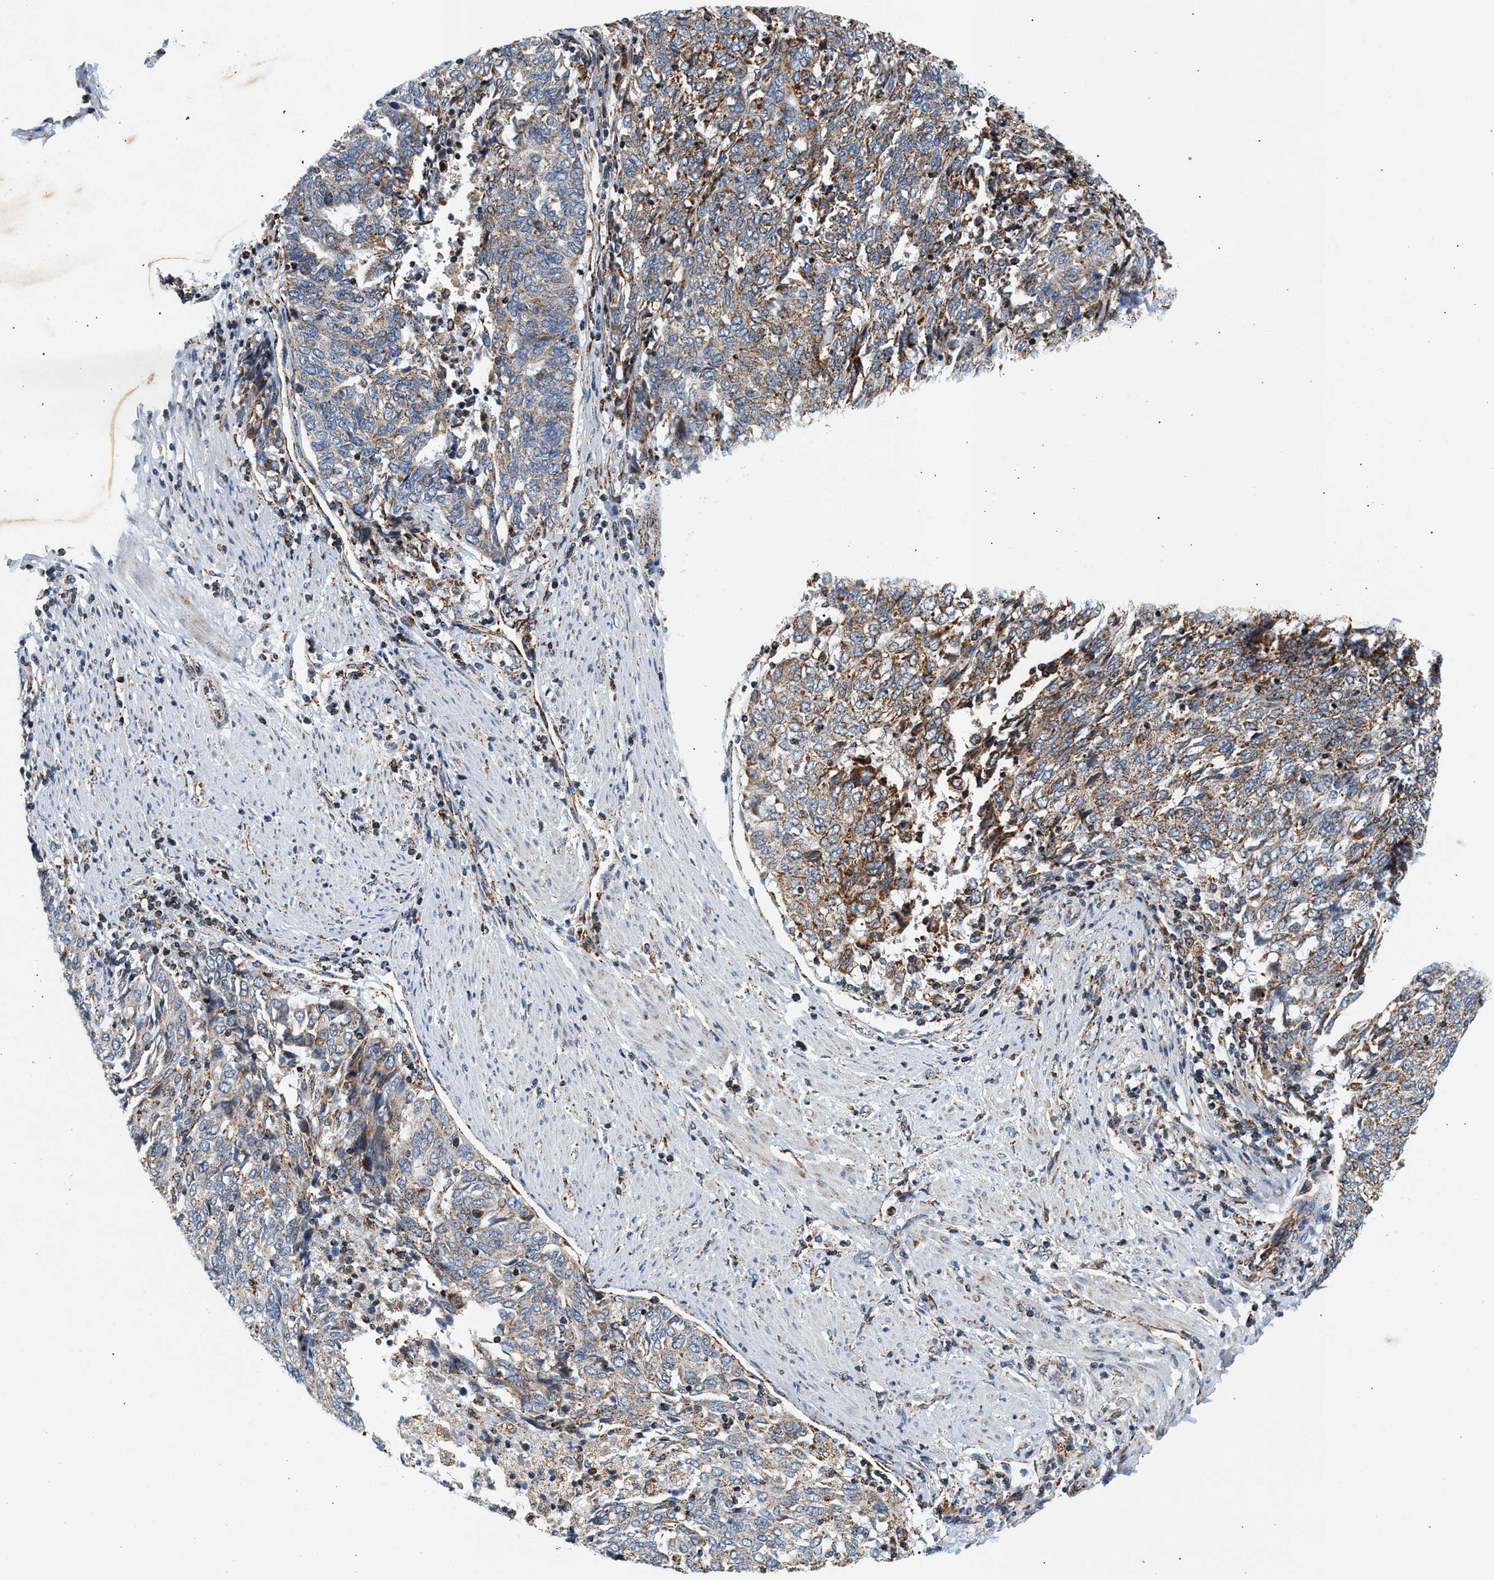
{"staining": {"intensity": "moderate", "quantity": "25%-75%", "location": "cytoplasmic/membranous"}, "tissue": "endometrial cancer", "cell_type": "Tumor cells", "image_type": "cancer", "snomed": [{"axis": "morphology", "description": "Adenocarcinoma, NOS"}, {"axis": "topography", "description": "Endometrium"}], "caption": "Adenocarcinoma (endometrial) was stained to show a protein in brown. There is medium levels of moderate cytoplasmic/membranous expression in about 25%-75% of tumor cells.", "gene": "PDE1A", "patient": {"sex": "female", "age": 80}}